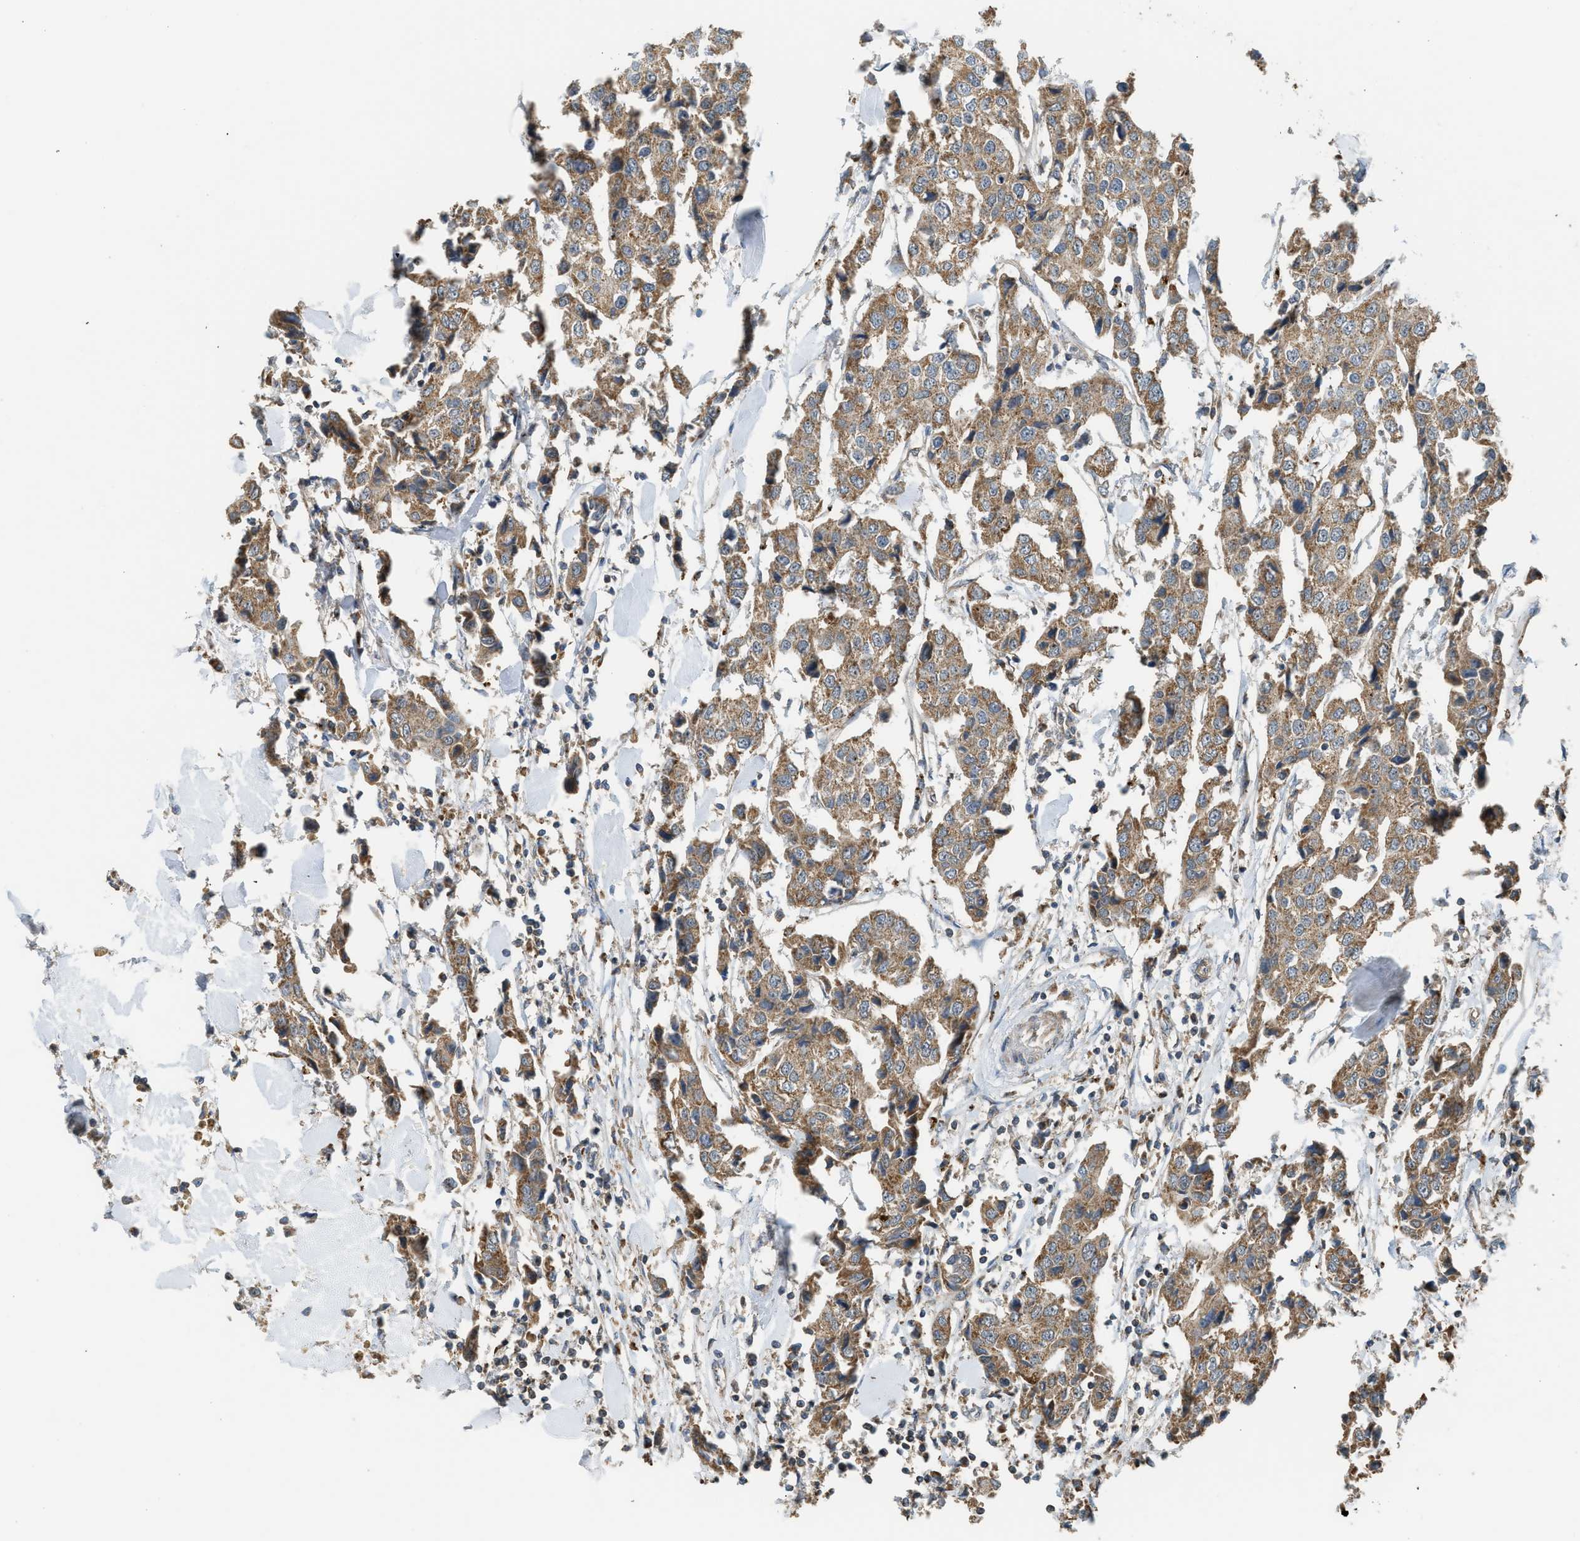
{"staining": {"intensity": "moderate", "quantity": ">75%", "location": "cytoplasmic/membranous"}, "tissue": "breast cancer", "cell_type": "Tumor cells", "image_type": "cancer", "snomed": [{"axis": "morphology", "description": "Duct carcinoma"}, {"axis": "topography", "description": "Breast"}], "caption": "Immunohistochemical staining of human breast intraductal carcinoma demonstrates medium levels of moderate cytoplasmic/membranous protein expression in about >75% of tumor cells.", "gene": "STARD3", "patient": {"sex": "female", "age": 80}}